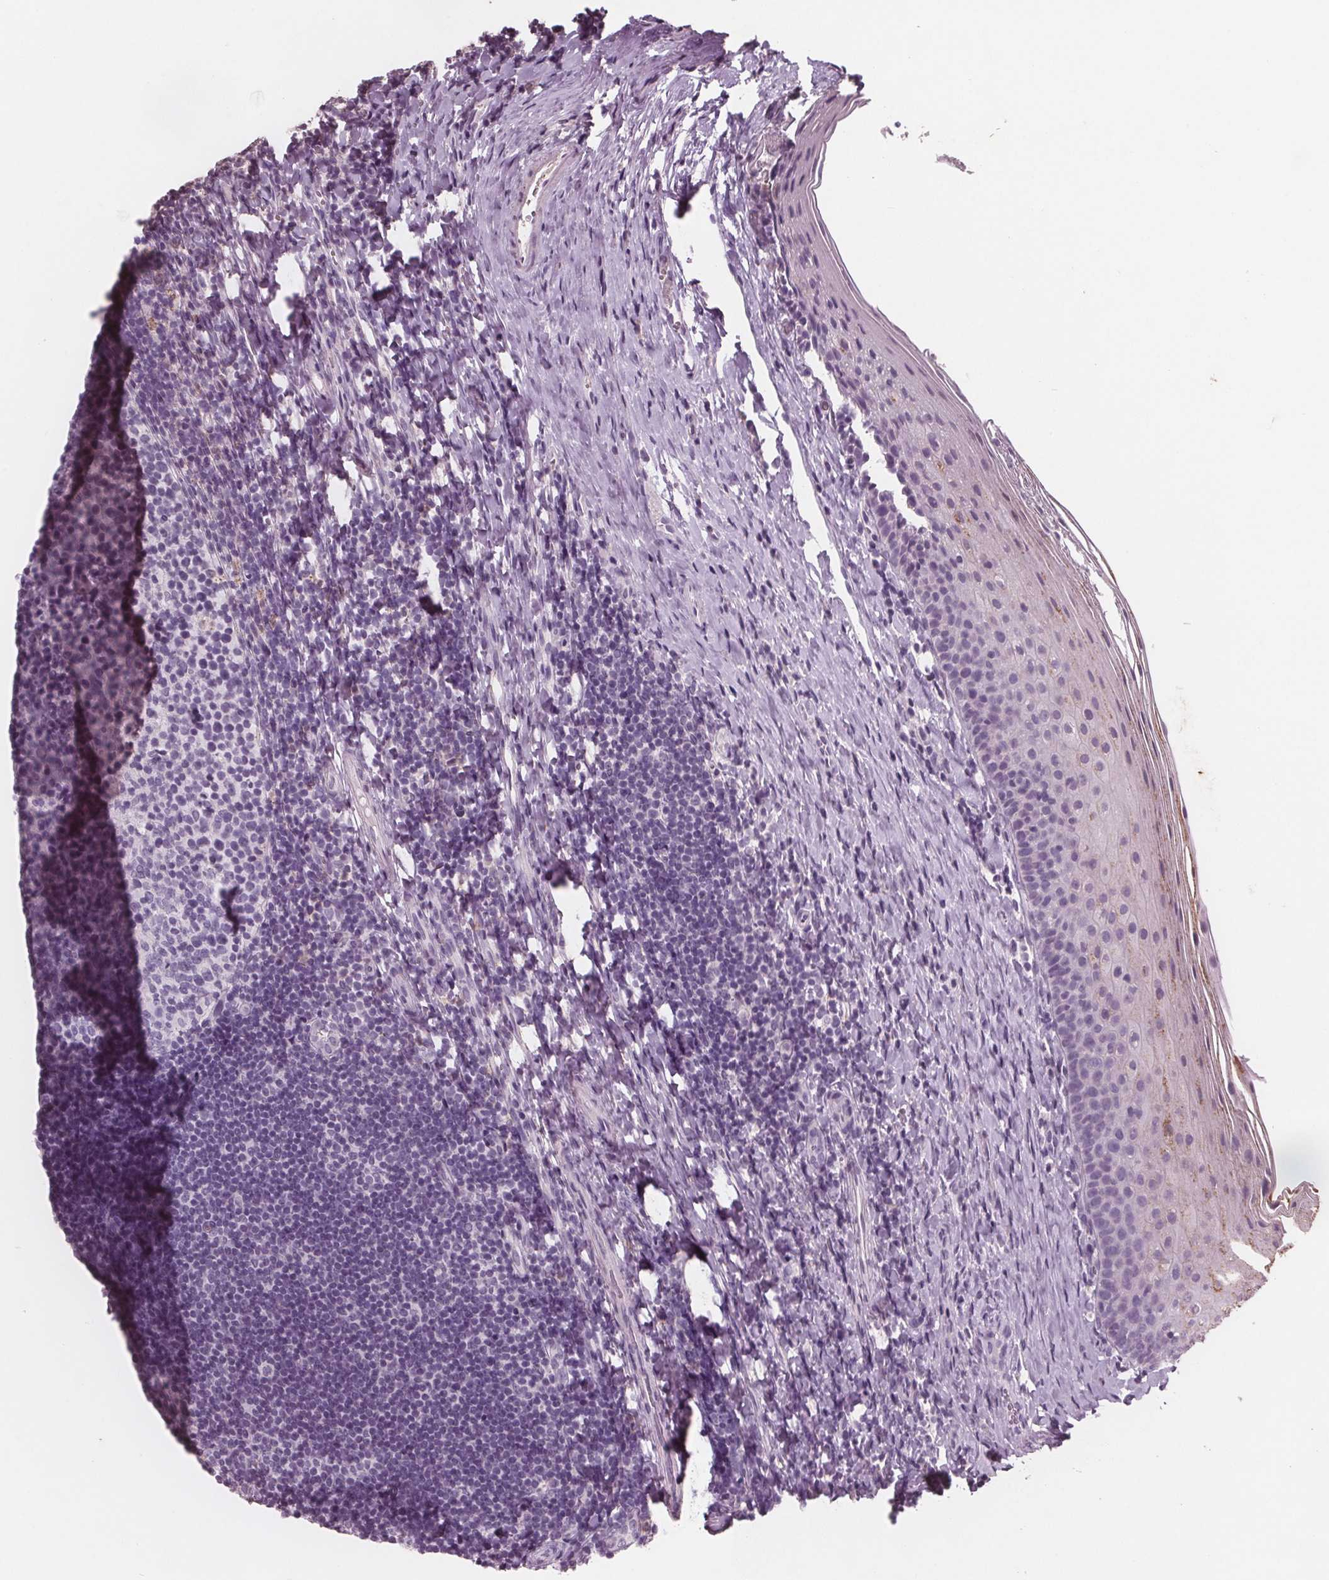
{"staining": {"intensity": "negative", "quantity": "none", "location": "none"}, "tissue": "tonsil", "cell_type": "Germinal center cells", "image_type": "normal", "snomed": [{"axis": "morphology", "description": "Normal tissue, NOS"}, {"axis": "topography", "description": "Tonsil"}], "caption": "DAB (3,3'-diaminobenzidine) immunohistochemical staining of benign human tonsil exhibits no significant positivity in germinal center cells.", "gene": "PTPN14", "patient": {"sex": "female", "age": 10}}